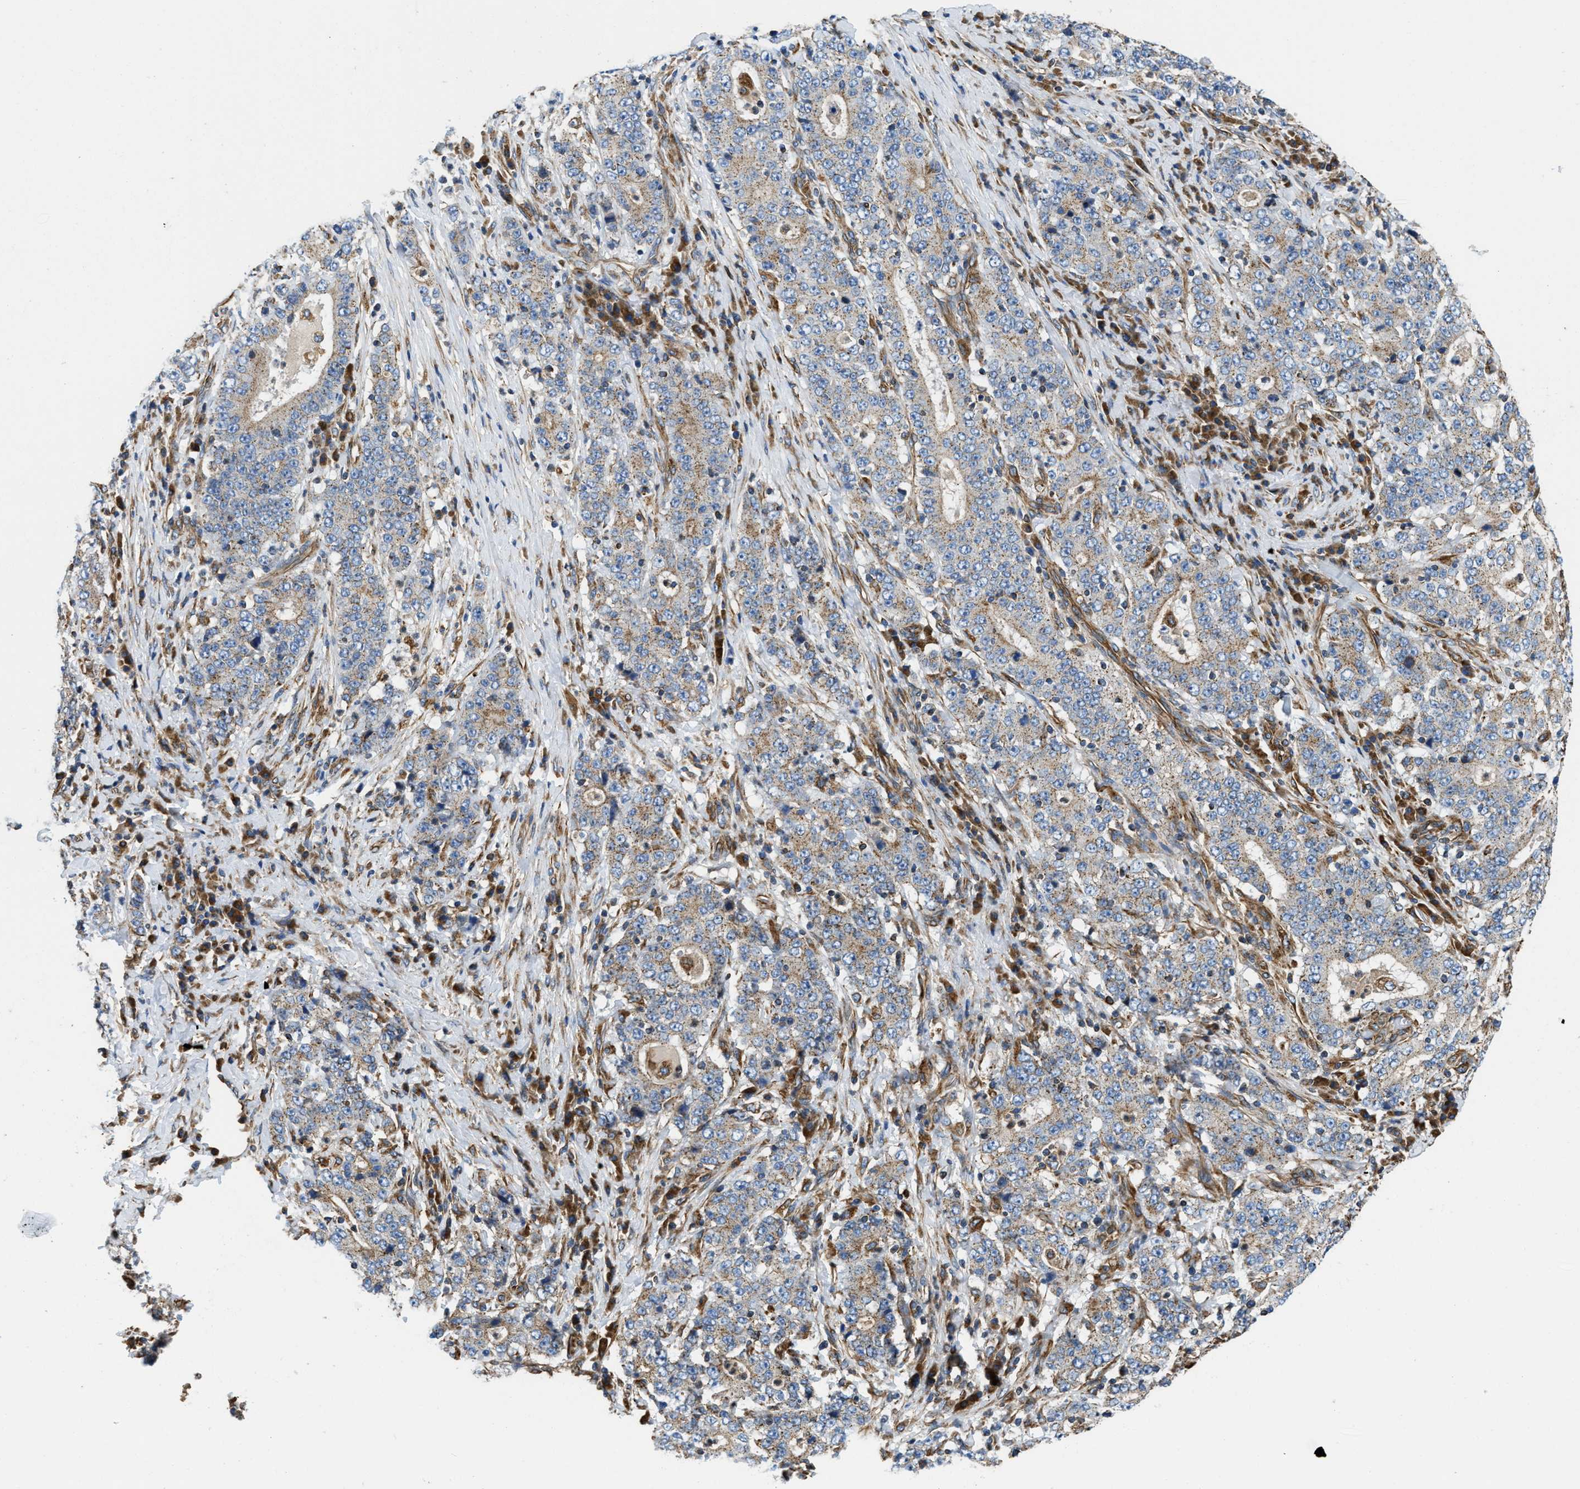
{"staining": {"intensity": "weak", "quantity": "<25%", "location": "cytoplasmic/membranous"}, "tissue": "stomach cancer", "cell_type": "Tumor cells", "image_type": "cancer", "snomed": [{"axis": "morphology", "description": "Normal tissue, NOS"}, {"axis": "morphology", "description": "Adenocarcinoma, NOS"}, {"axis": "topography", "description": "Stomach, upper"}, {"axis": "topography", "description": "Stomach"}], "caption": "IHC micrograph of human stomach cancer stained for a protein (brown), which demonstrates no expression in tumor cells. (DAB (3,3'-diaminobenzidine) immunohistochemistry with hematoxylin counter stain).", "gene": "HSD17B12", "patient": {"sex": "male", "age": 59}}